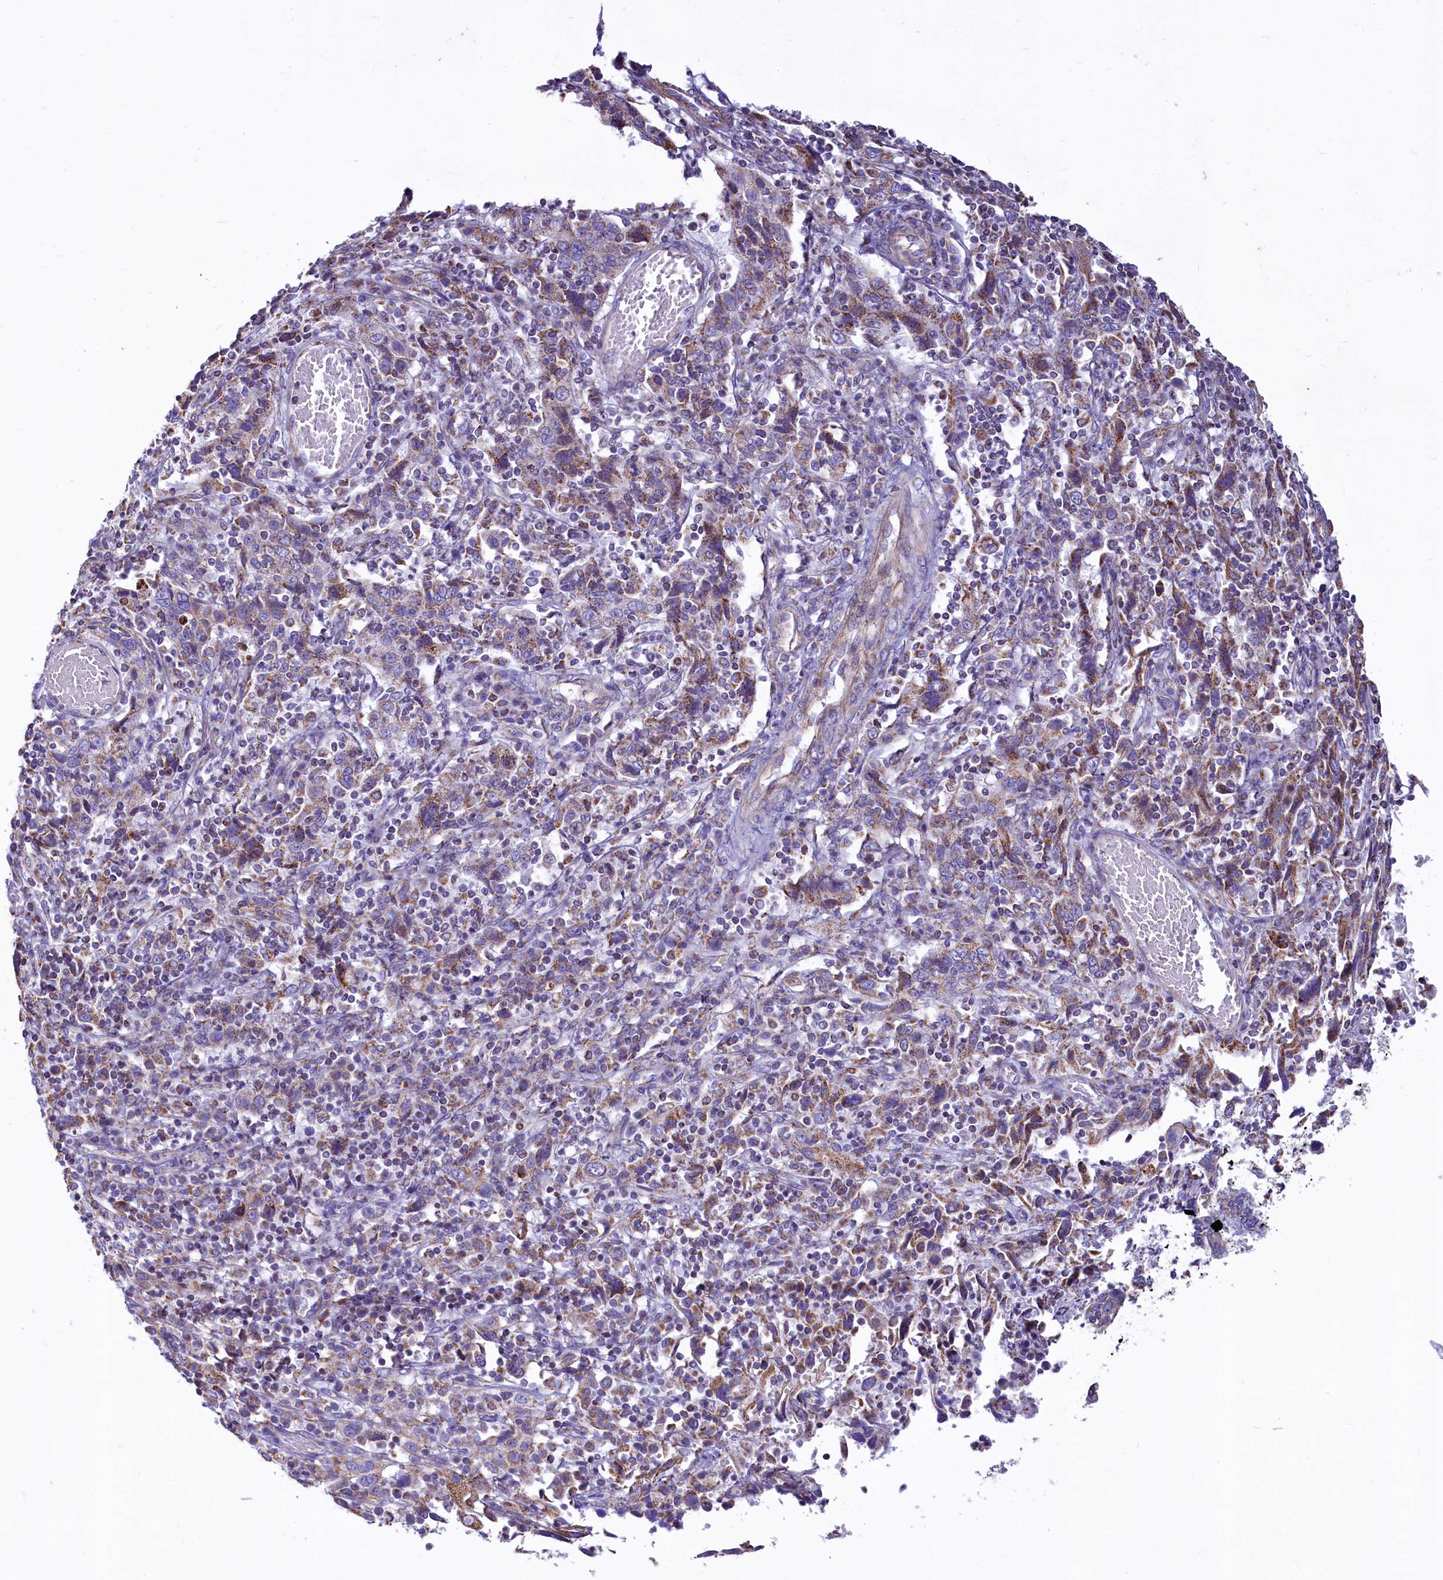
{"staining": {"intensity": "weak", "quantity": "25%-75%", "location": "cytoplasmic/membranous"}, "tissue": "cervical cancer", "cell_type": "Tumor cells", "image_type": "cancer", "snomed": [{"axis": "morphology", "description": "Squamous cell carcinoma, NOS"}, {"axis": "topography", "description": "Cervix"}], "caption": "A photomicrograph showing weak cytoplasmic/membranous expression in approximately 25%-75% of tumor cells in squamous cell carcinoma (cervical), as visualized by brown immunohistochemical staining.", "gene": "VWCE", "patient": {"sex": "female", "age": 46}}